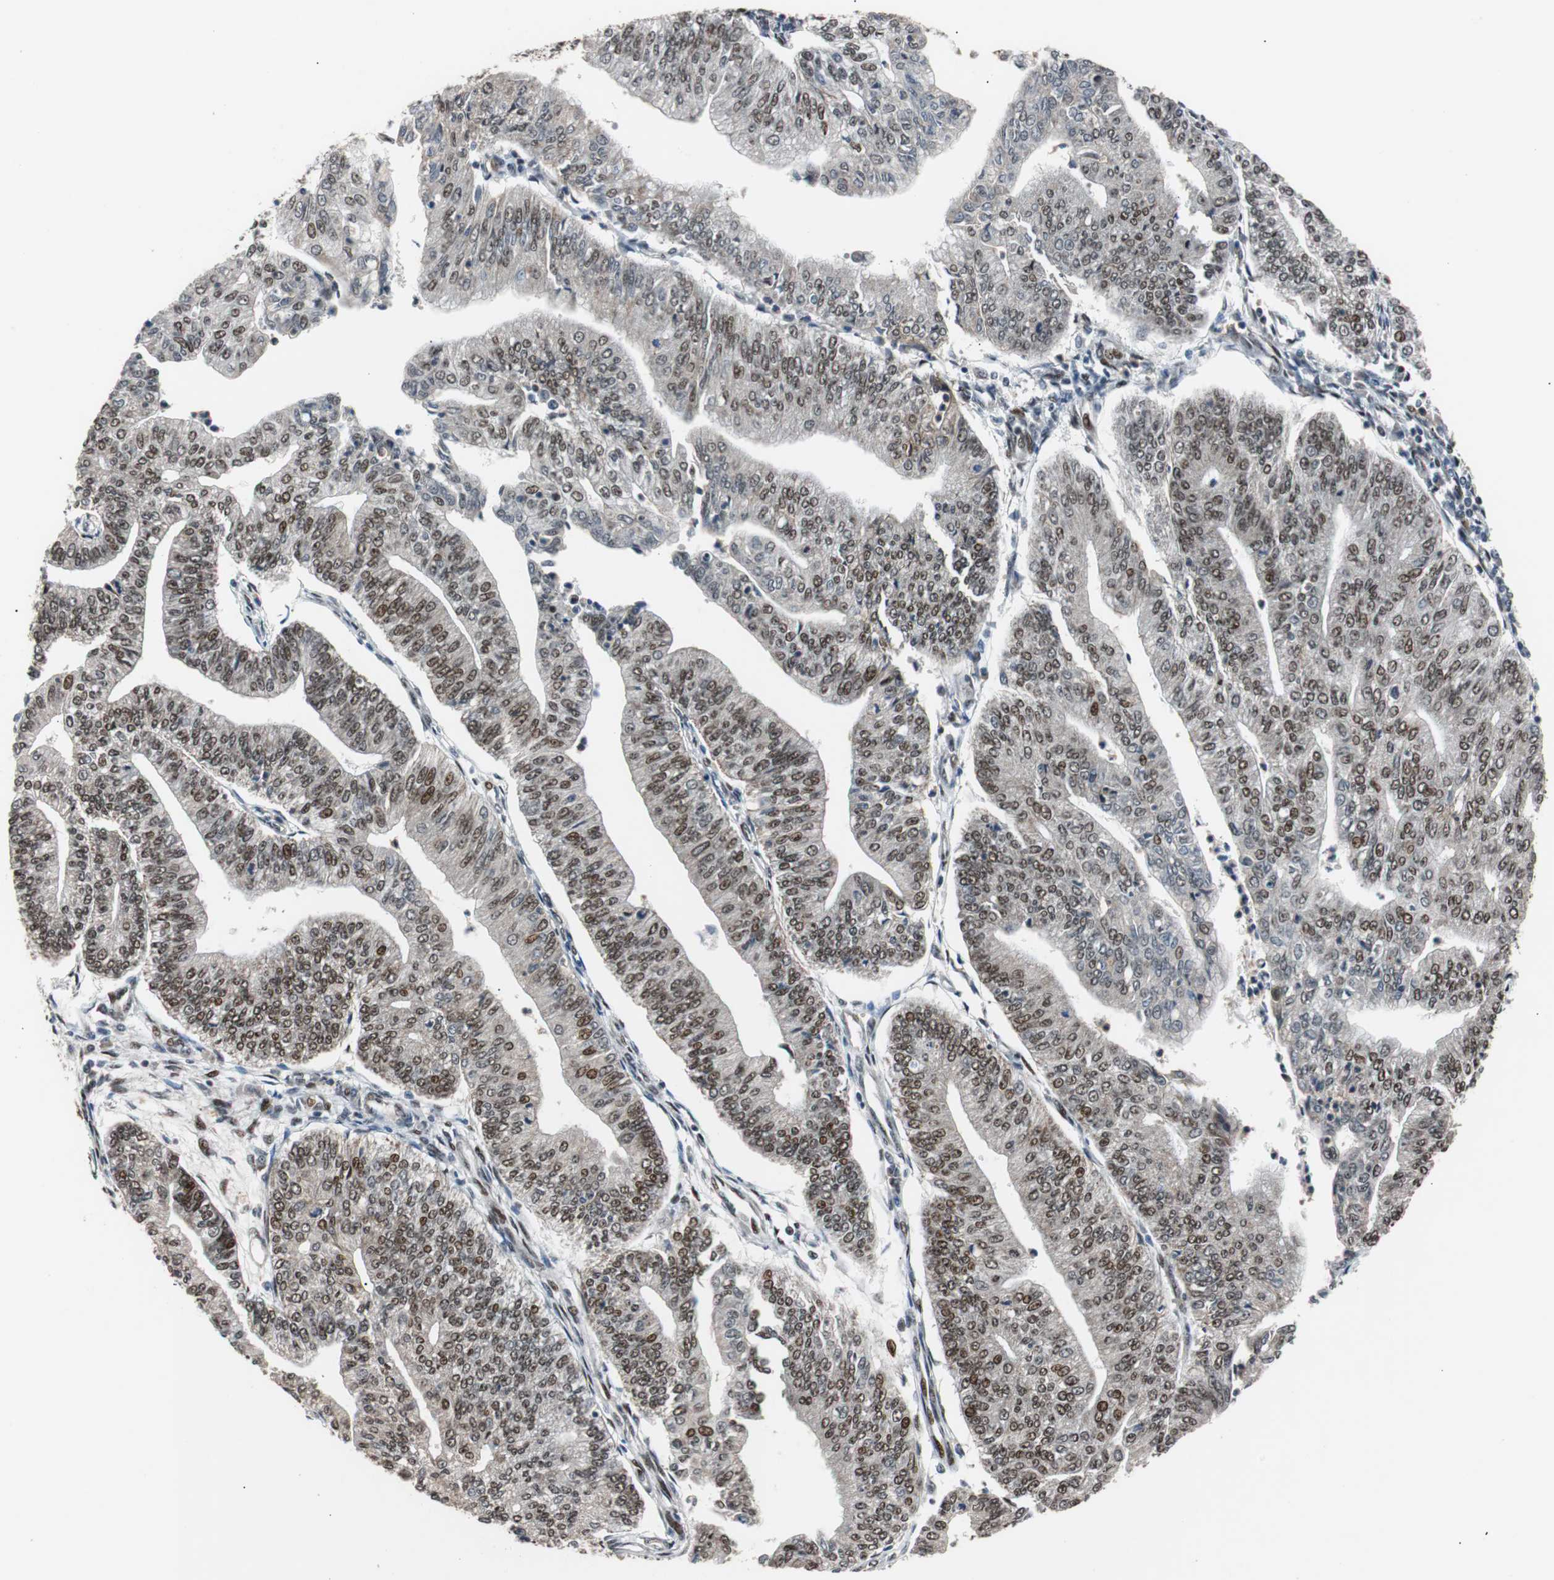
{"staining": {"intensity": "moderate", "quantity": ">75%", "location": "nuclear"}, "tissue": "endometrial cancer", "cell_type": "Tumor cells", "image_type": "cancer", "snomed": [{"axis": "morphology", "description": "Adenocarcinoma, NOS"}, {"axis": "topography", "description": "Endometrium"}], "caption": "Endometrial adenocarcinoma tissue displays moderate nuclear positivity in approximately >75% of tumor cells, visualized by immunohistochemistry.", "gene": "NBL1", "patient": {"sex": "female", "age": 59}}